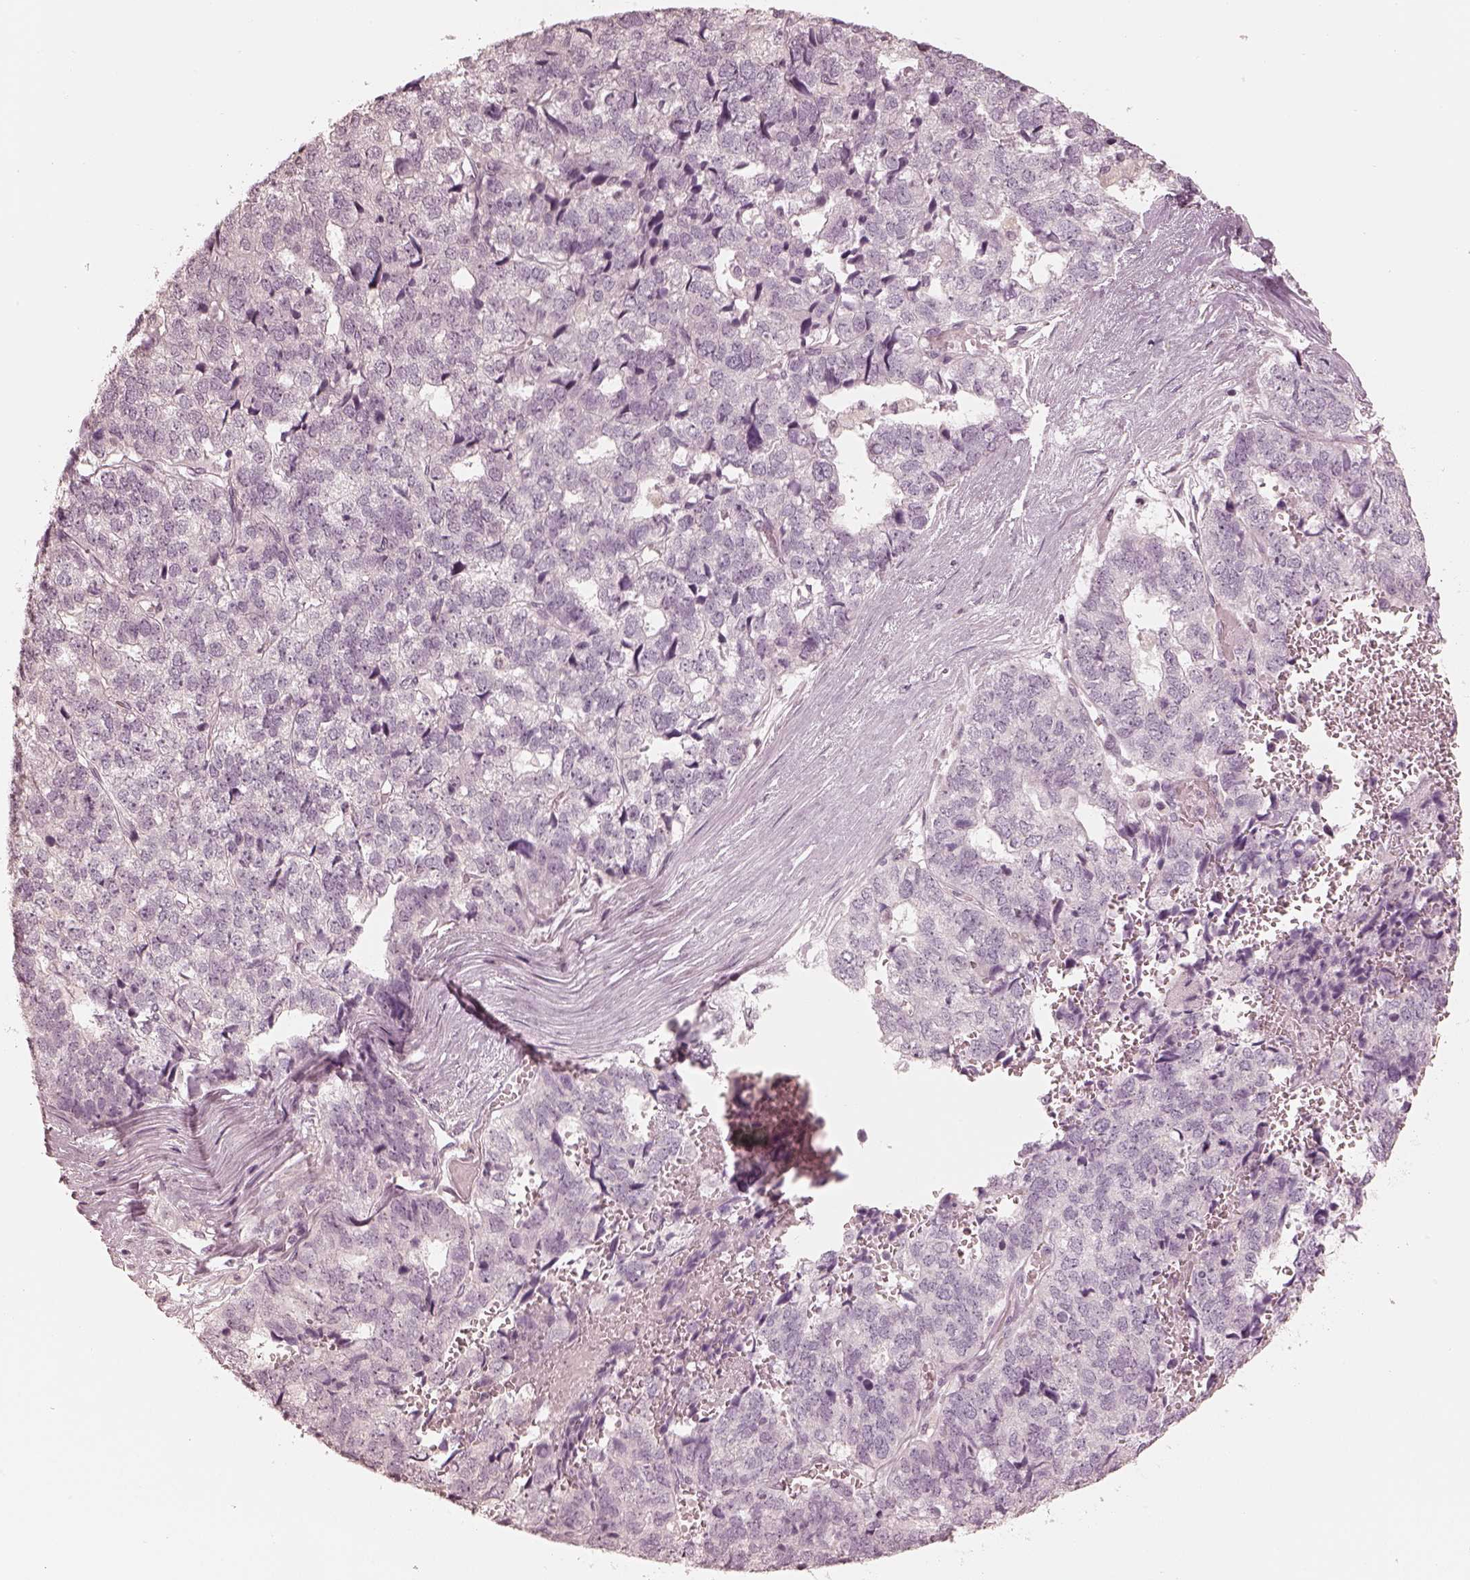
{"staining": {"intensity": "negative", "quantity": "none", "location": "none"}, "tissue": "stomach cancer", "cell_type": "Tumor cells", "image_type": "cancer", "snomed": [{"axis": "morphology", "description": "Adenocarcinoma, NOS"}, {"axis": "topography", "description": "Stomach"}], "caption": "Immunohistochemistry (IHC) photomicrograph of adenocarcinoma (stomach) stained for a protein (brown), which exhibits no positivity in tumor cells. (Immunohistochemistry (IHC), brightfield microscopy, high magnification).", "gene": "CALR3", "patient": {"sex": "male", "age": 69}}